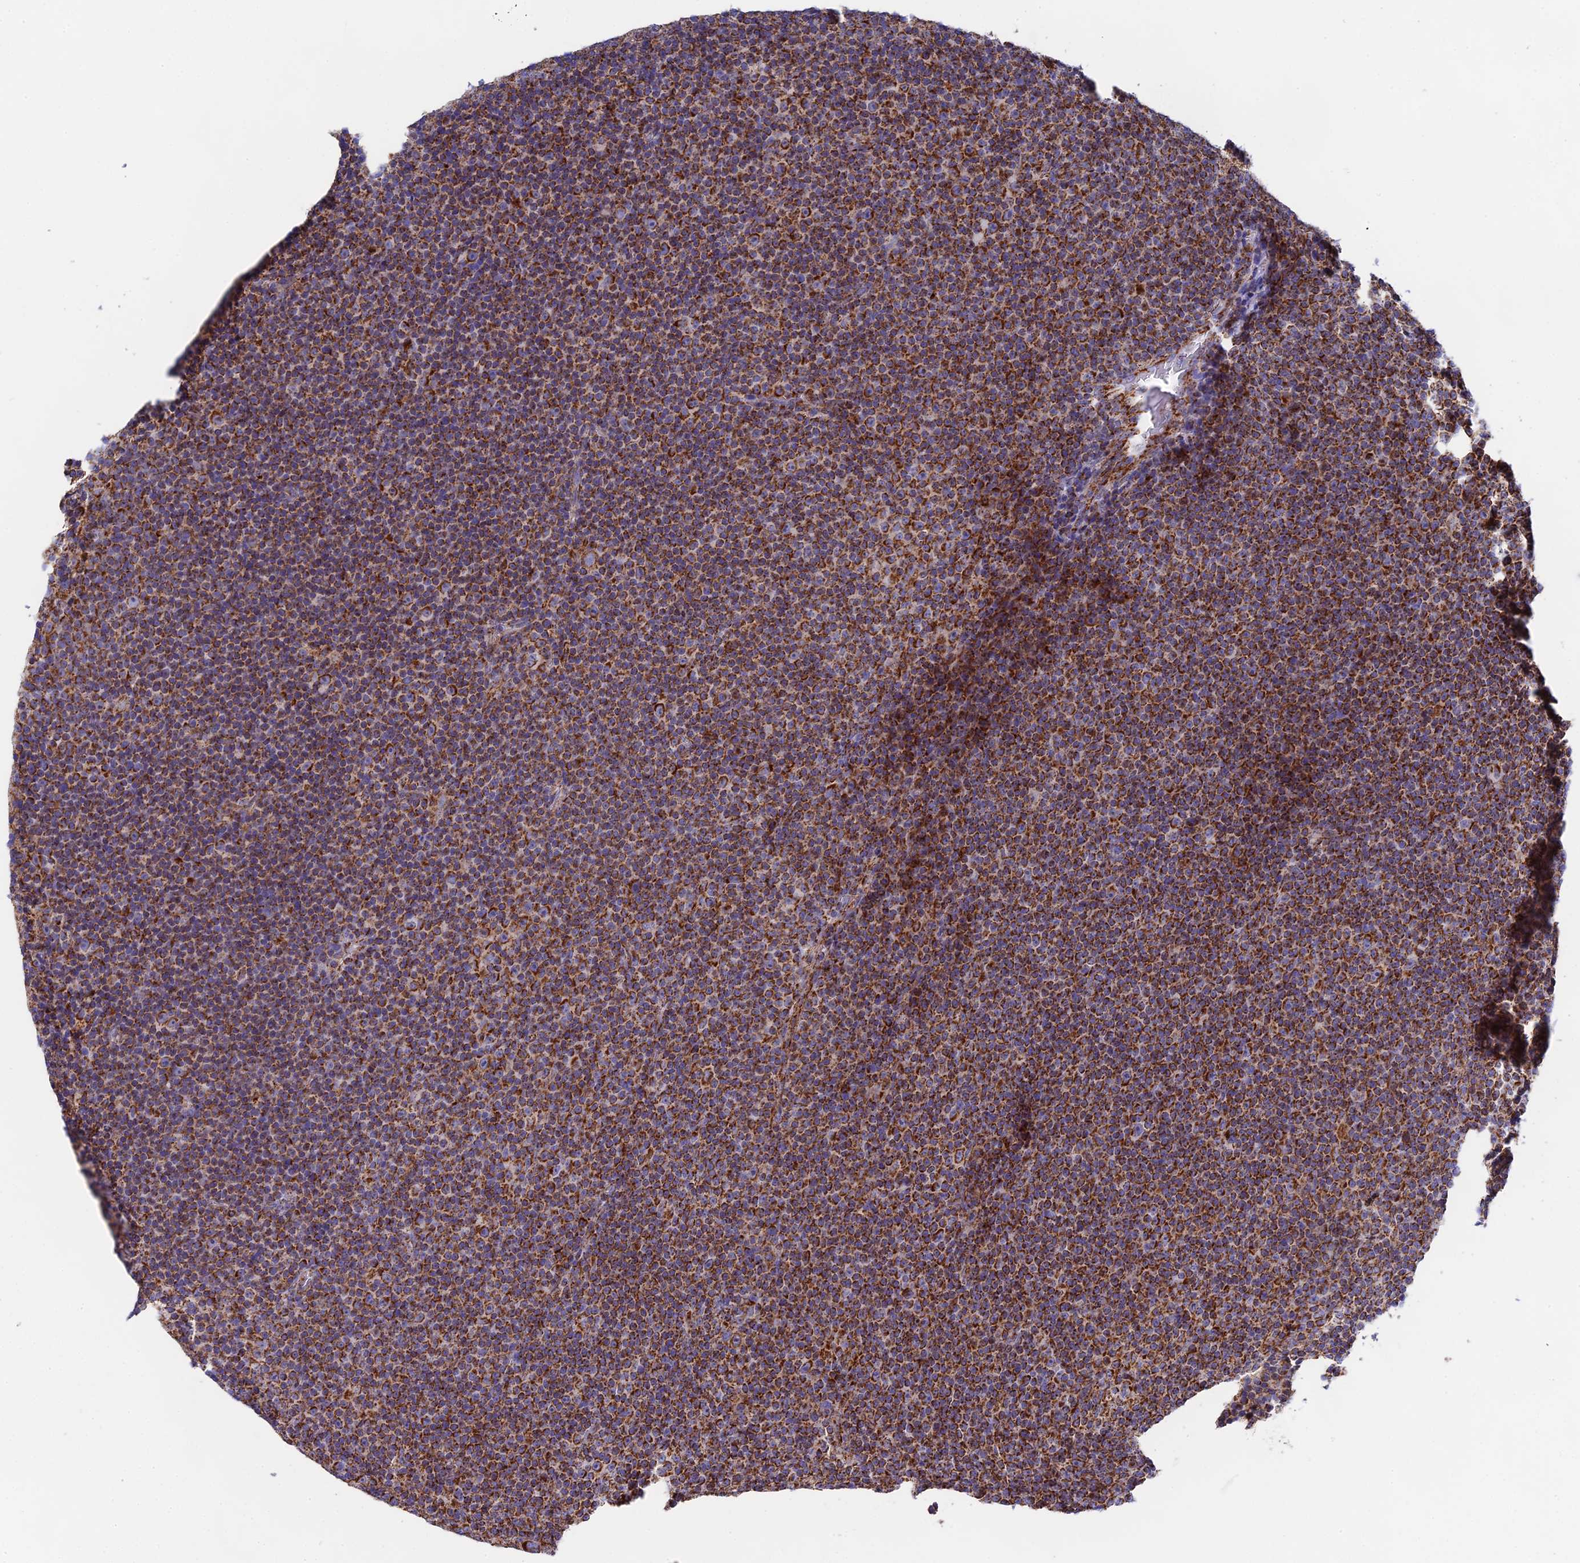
{"staining": {"intensity": "strong", "quantity": ">75%", "location": "cytoplasmic/membranous"}, "tissue": "lymphoma", "cell_type": "Tumor cells", "image_type": "cancer", "snomed": [{"axis": "morphology", "description": "Malignant lymphoma, non-Hodgkin's type, Low grade"}, {"axis": "topography", "description": "Lymph node"}], "caption": "This photomicrograph demonstrates lymphoma stained with immunohistochemistry (IHC) to label a protein in brown. The cytoplasmic/membranous of tumor cells show strong positivity for the protein. Nuclei are counter-stained blue.", "gene": "NDUFA5", "patient": {"sex": "female", "age": 67}}